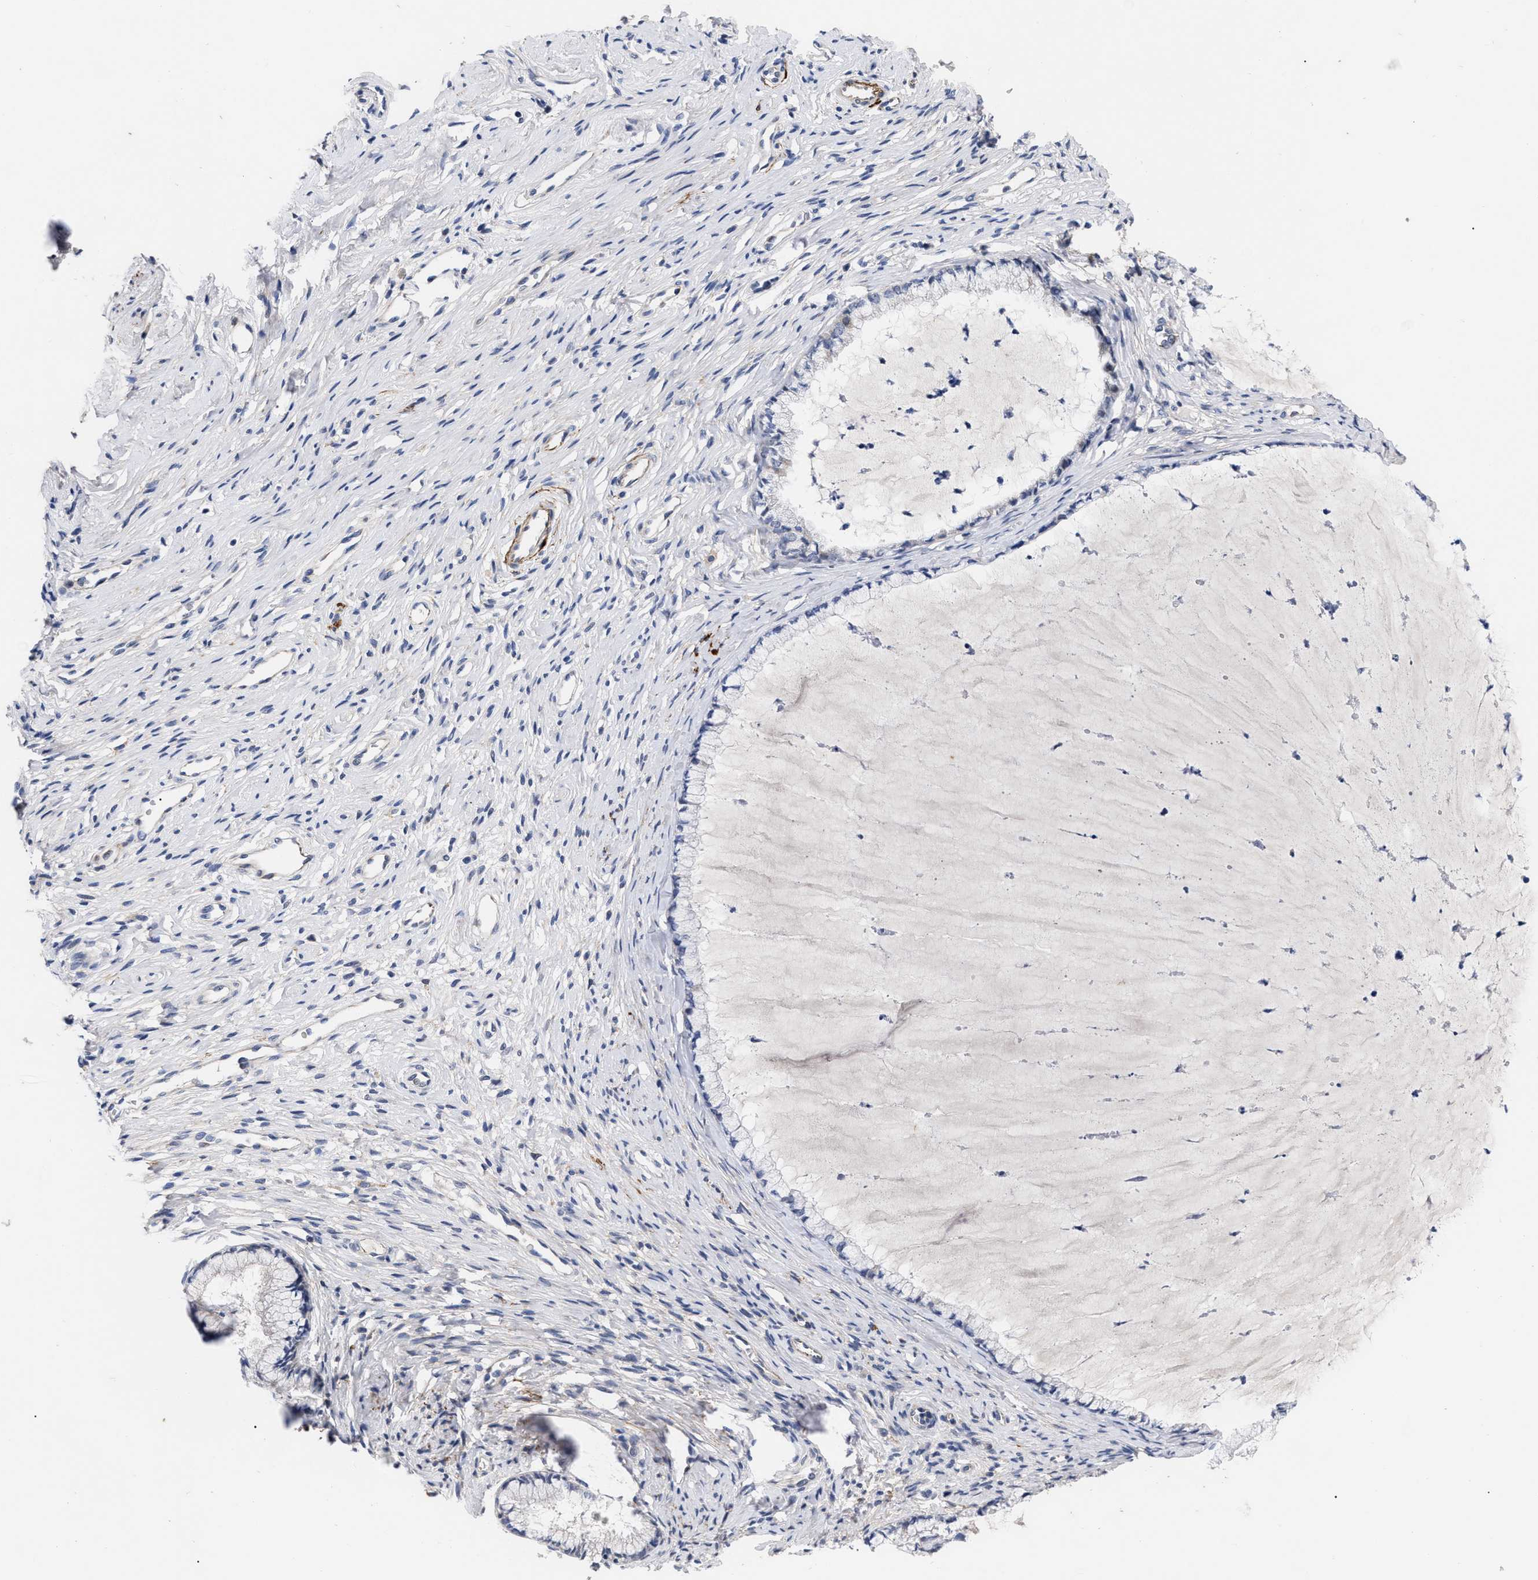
{"staining": {"intensity": "negative", "quantity": "none", "location": "none"}, "tissue": "cervix", "cell_type": "Glandular cells", "image_type": "normal", "snomed": [{"axis": "morphology", "description": "Normal tissue, NOS"}, {"axis": "topography", "description": "Cervix"}], "caption": "Glandular cells are negative for brown protein staining in benign cervix.", "gene": "CCN5", "patient": {"sex": "female", "age": 77}}